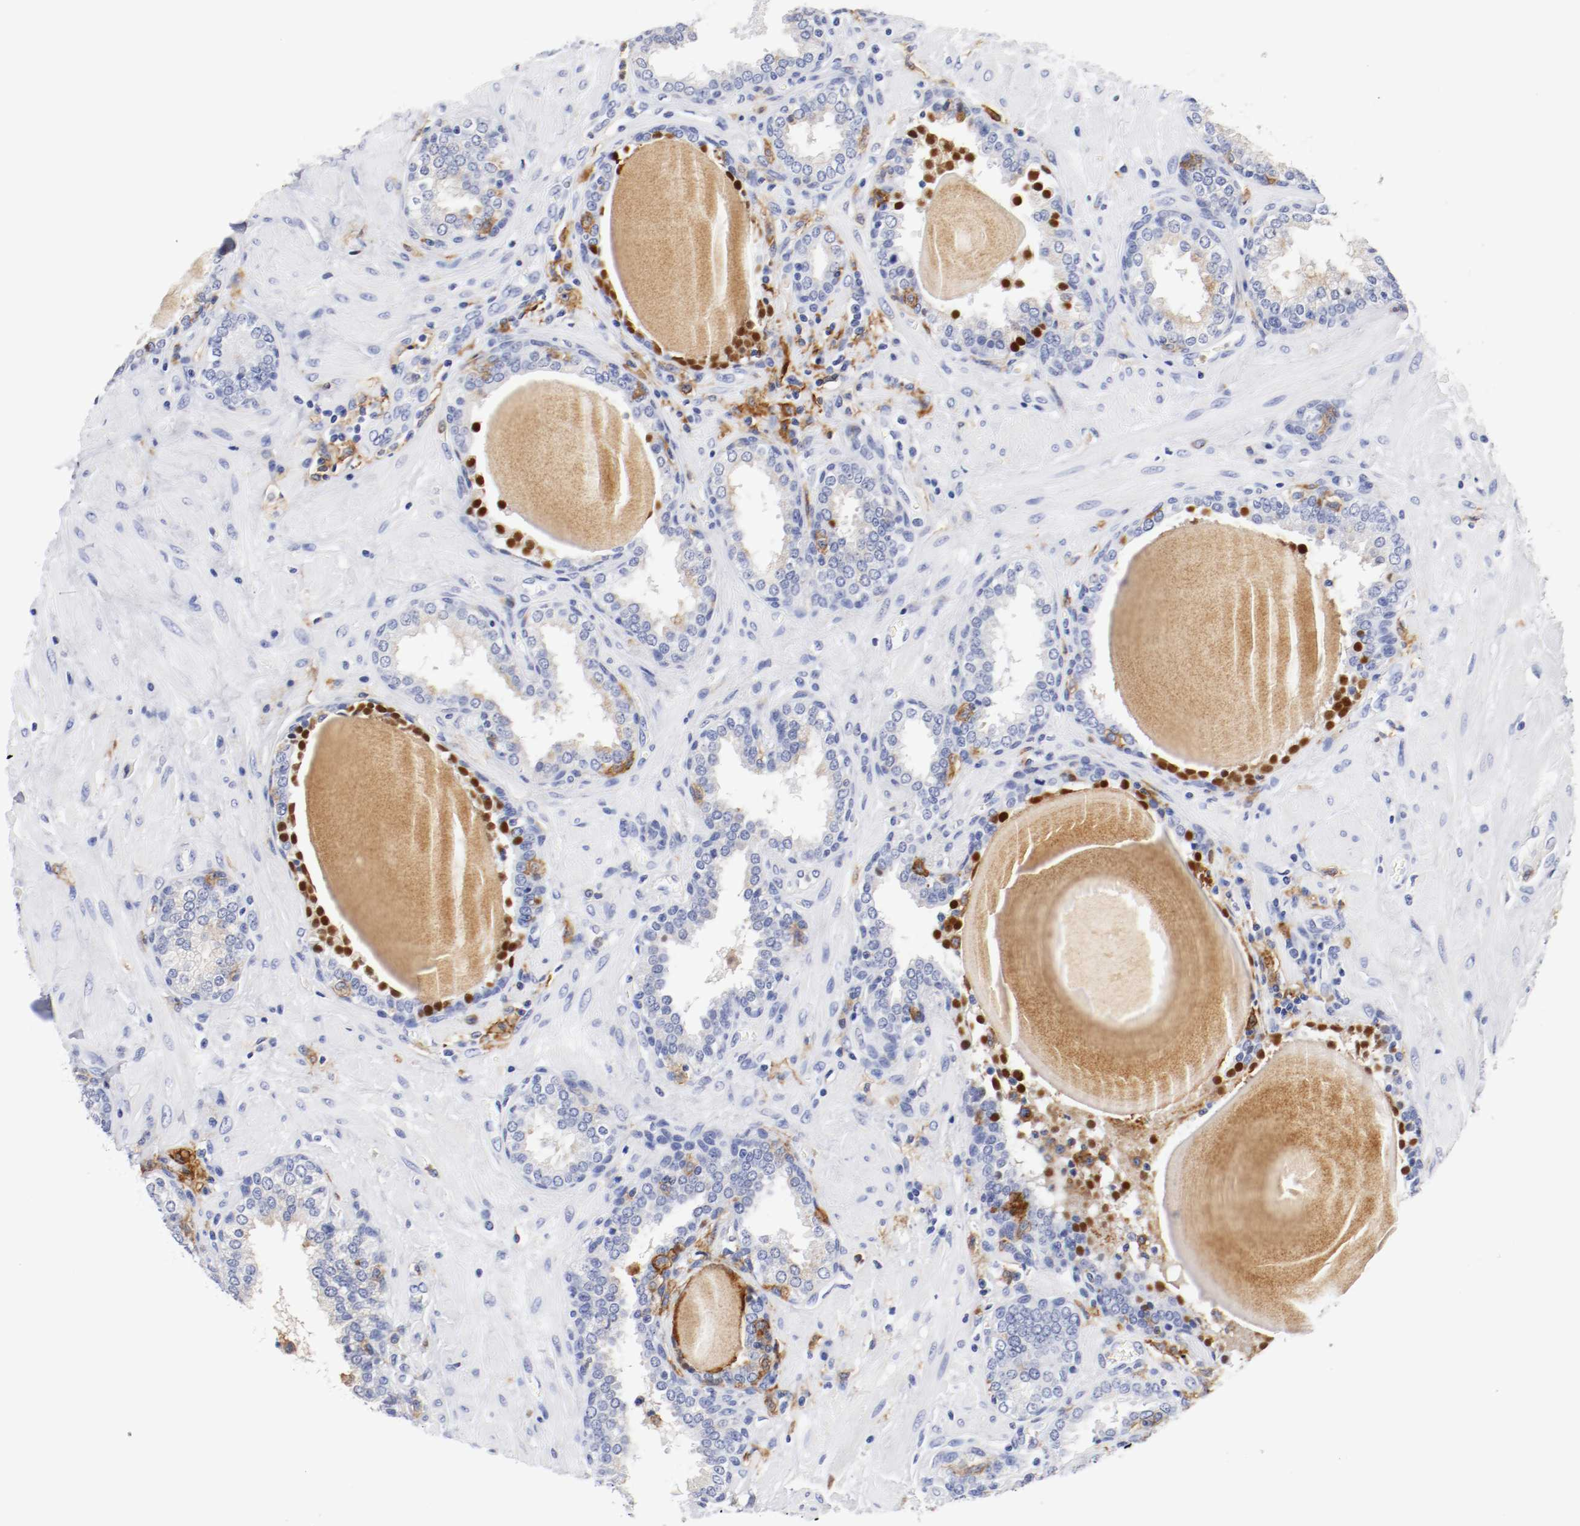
{"staining": {"intensity": "strong", "quantity": "<25%", "location": "nuclear"}, "tissue": "prostate", "cell_type": "Glandular cells", "image_type": "normal", "snomed": [{"axis": "morphology", "description": "Normal tissue, NOS"}, {"axis": "topography", "description": "Prostate"}], "caption": "DAB immunohistochemical staining of normal human prostate shows strong nuclear protein expression in approximately <25% of glandular cells. The protein of interest is stained brown, and the nuclei are stained in blue (DAB IHC with brightfield microscopy, high magnification).", "gene": "ITGAX", "patient": {"sex": "male", "age": 51}}